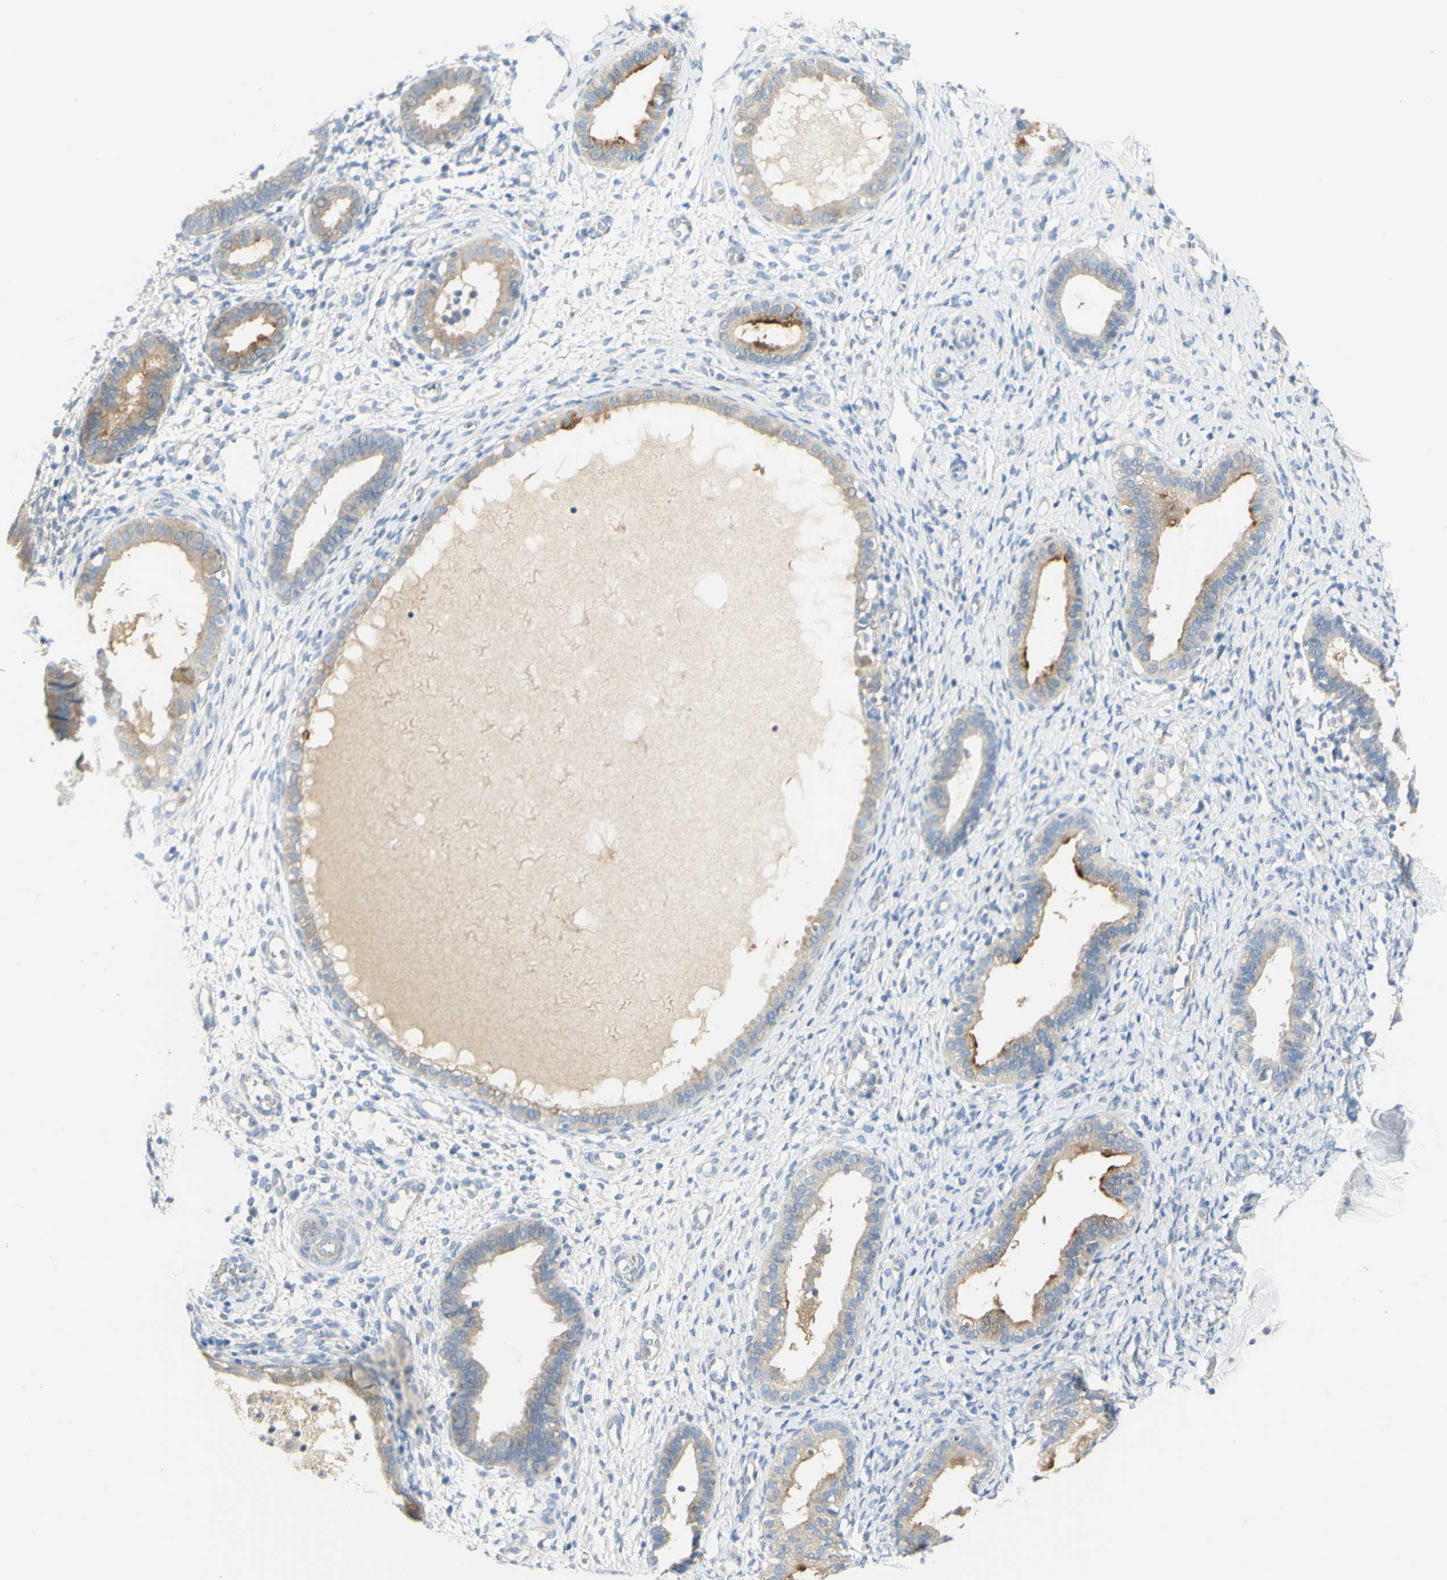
{"staining": {"intensity": "negative", "quantity": "none", "location": "none"}, "tissue": "endometrium", "cell_type": "Cells in endometrial stroma", "image_type": "normal", "snomed": [{"axis": "morphology", "description": "Normal tissue, NOS"}, {"axis": "topography", "description": "Endometrium"}], "caption": "Immunohistochemistry photomicrograph of normal human endometrium stained for a protein (brown), which shows no expression in cells in endometrial stroma.", "gene": "GCNT3", "patient": {"sex": "female", "age": 61}}